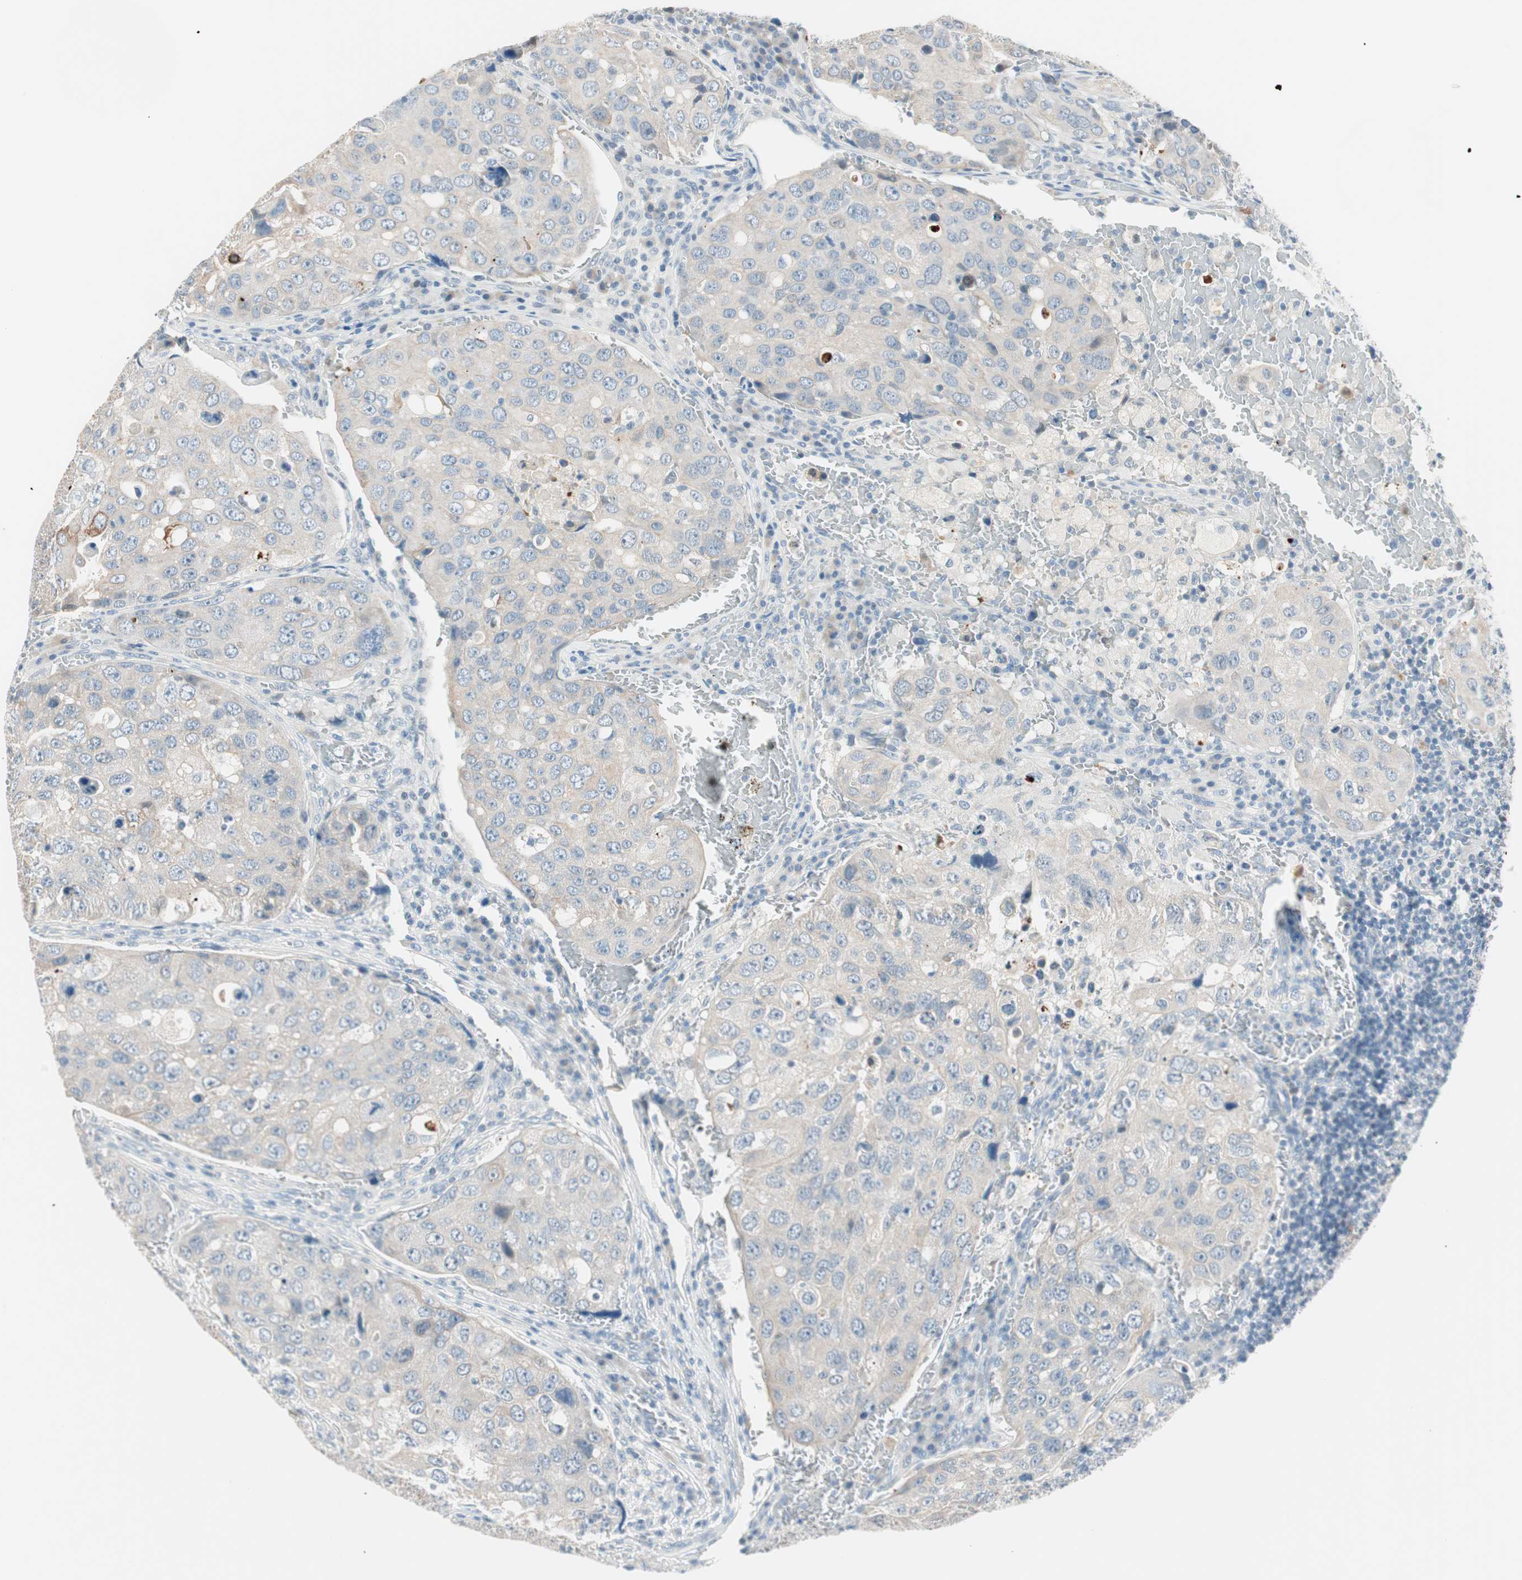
{"staining": {"intensity": "weak", "quantity": "25%-75%", "location": "cytoplasmic/membranous"}, "tissue": "urothelial cancer", "cell_type": "Tumor cells", "image_type": "cancer", "snomed": [{"axis": "morphology", "description": "Urothelial carcinoma, High grade"}, {"axis": "topography", "description": "Lymph node"}, {"axis": "topography", "description": "Urinary bladder"}], "caption": "Protein analysis of urothelial carcinoma (high-grade) tissue reveals weak cytoplasmic/membranous staining in about 25%-75% of tumor cells. (IHC, brightfield microscopy, high magnification).", "gene": "GNAO1", "patient": {"sex": "male", "age": 51}}